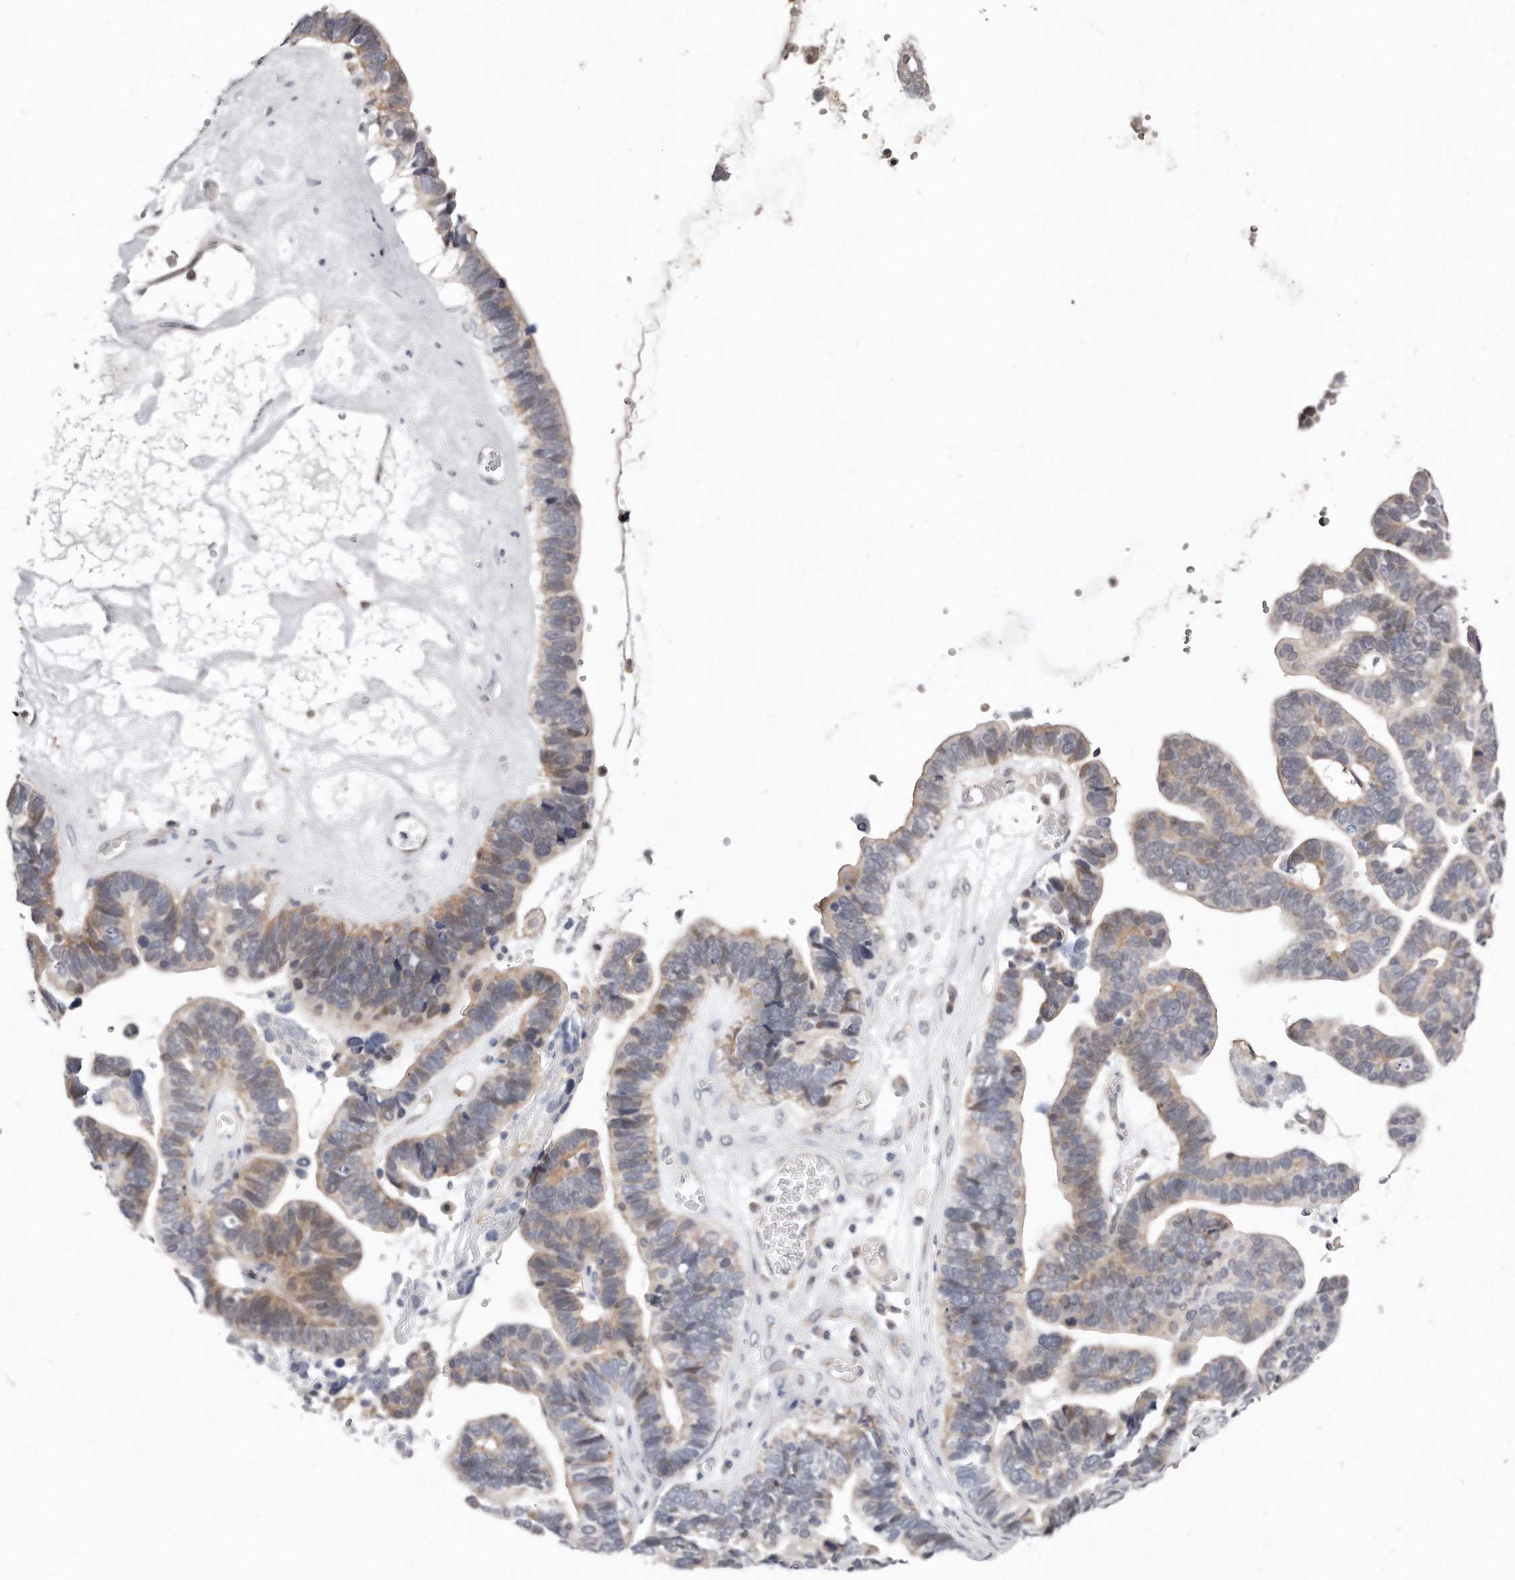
{"staining": {"intensity": "weak", "quantity": "25%-75%", "location": "cytoplasmic/membranous,nuclear"}, "tissue": "ovarian cancer", "cell_type": "Tumor cells", "image_type": "cancer", "snomed": [{"axis": "morphology", "description": "Cystadenocarcinoma, serous, NOS"}, {"axis": "topography", "description": "Ovary"}], "caption": "The histopathology image demonstrates staining of ovarian serous cystadenocarcinoma, revealing weak cytoplasmic/membranous and nuclear protein expression (brown color) within tumor cells. The staining is performed using DAB (3,3'-diaminobenzidine) brown chromogen to label protein expression. The nuclei are counter-stained blue using hematoxylin.", "gene": "CASZ1", "patient": {"sex": "female", "age": 56}}